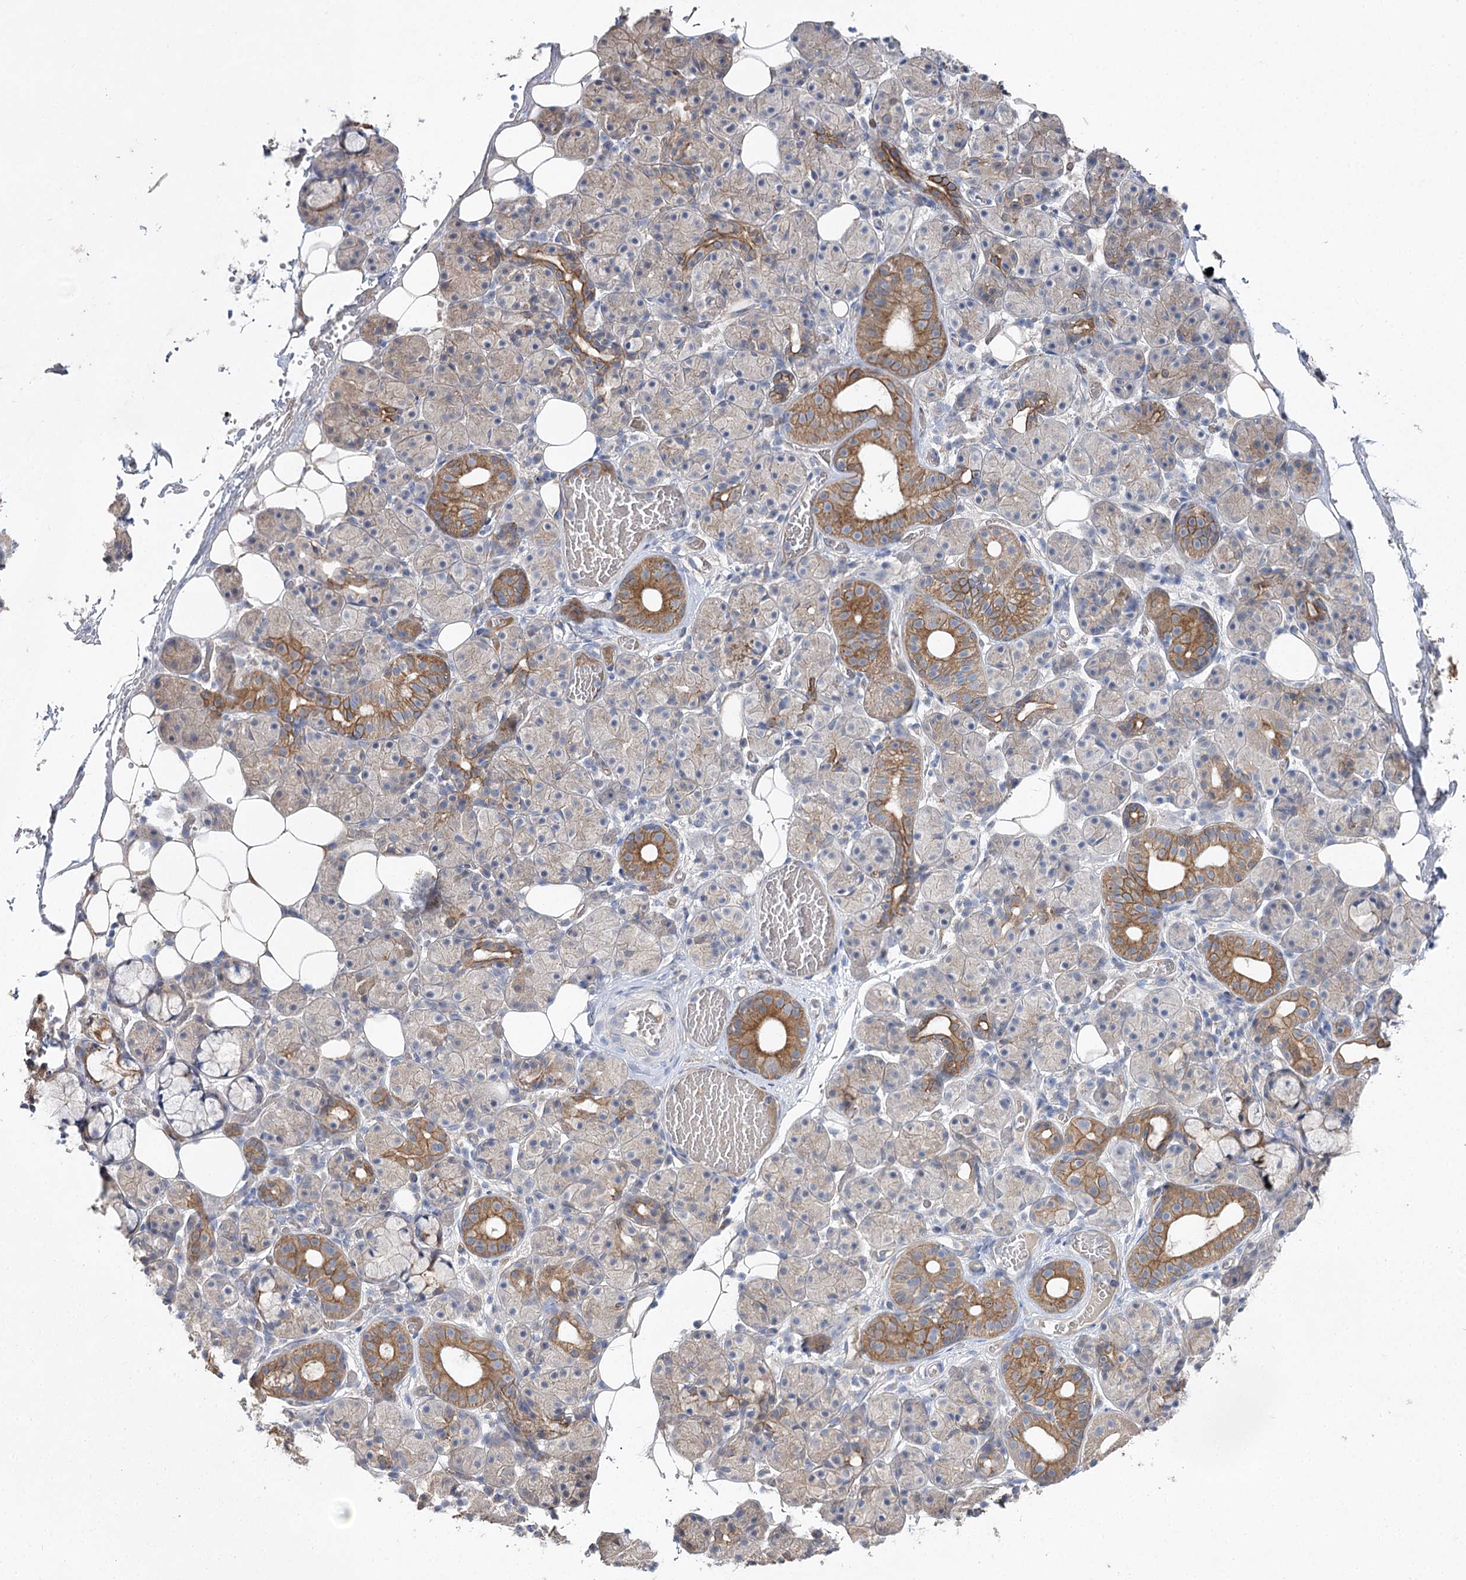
{"staining": {"intensity": "moderate", "quantity": "25%-75%", "location": "cytoplasmic/membranous"}, "tissue": "salivary gland", "cell_type": "Glandular cells", "image_type": "normal", "snomed": [{"axis": "morphology", "description": "Normal tissue, NOS"}, {"axis": "topography", "description": "Salivary gland"}], "caption": "Salivary gland stained with DAB immunohistochemistry (IHC) demonstrates medium levels of moderate cytoplasmic/membranous expression in about 25%-75% of glandular cells. (IHC, brightfield microscopy, high magnification).", "gene": "LRRC14B", "patient": {"sex": "male", "age": 63}}